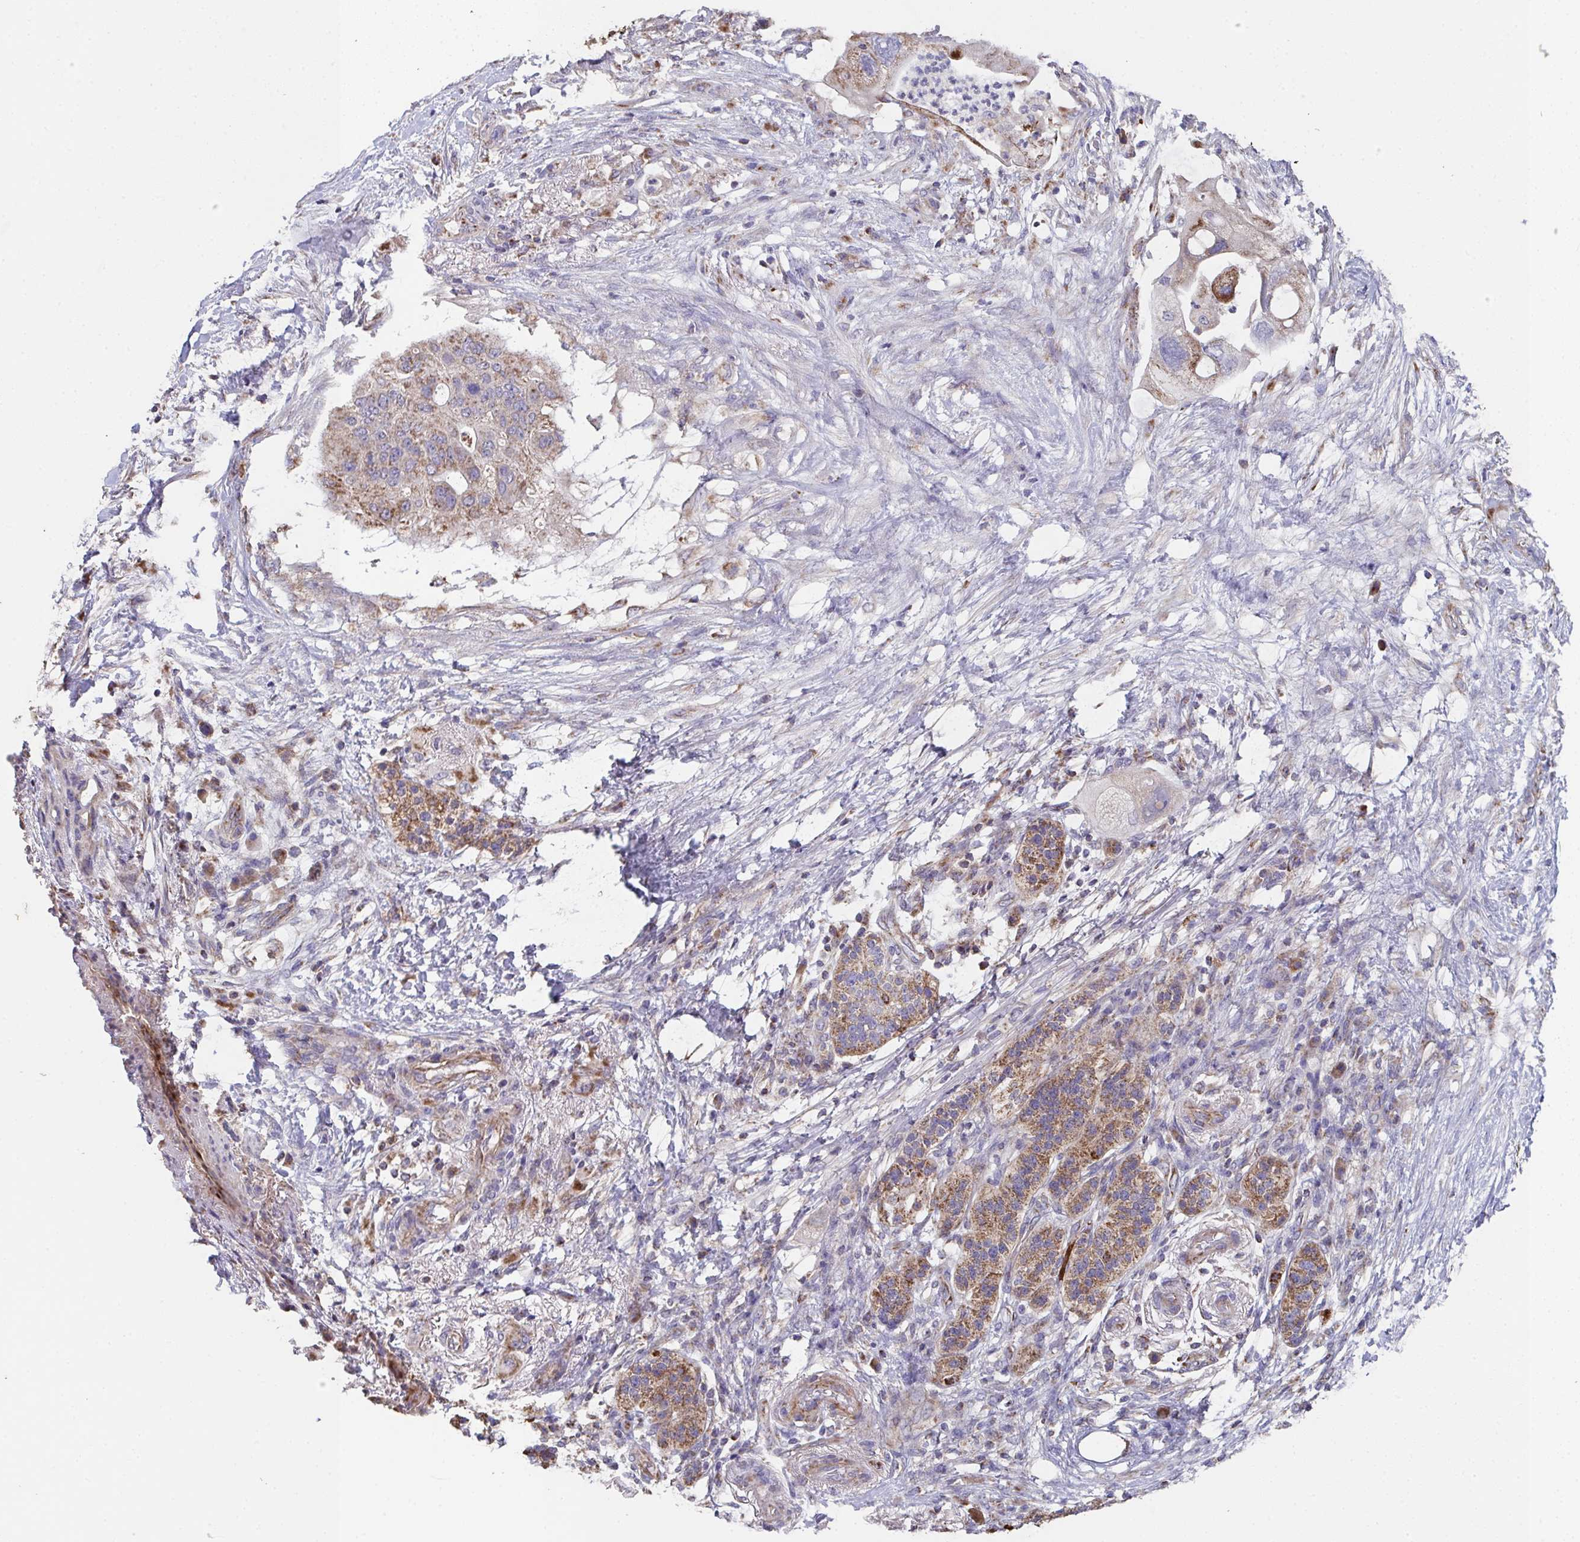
{"staining": {"intensity": "weak", "quantity": "25%-75%", "location": "cytoplasmic/membranous"}, "tissue": "pancreatic cancer", "cell_type": "Tumor cells", "image_type": "cancer", "snomed": [{"axis": "morphology", "description": "Adenocarcinoma, NOS"}, {"axis": "topography", "description": "Pancreas"}], "caption": "Protein analysis of adenocarcinoma (pancreatic) tissue reveals weak cytoplasmic/membranous staining in approximately 25%-75% of tumor cells. The staining was performed using DAB to visualize the protein expression in brown, while the nuclei were stained in blue with hematoxylin (Magnification: 20x).", "gene": "MT-ND3", "patient": {"sex": "female", "age": 72}}